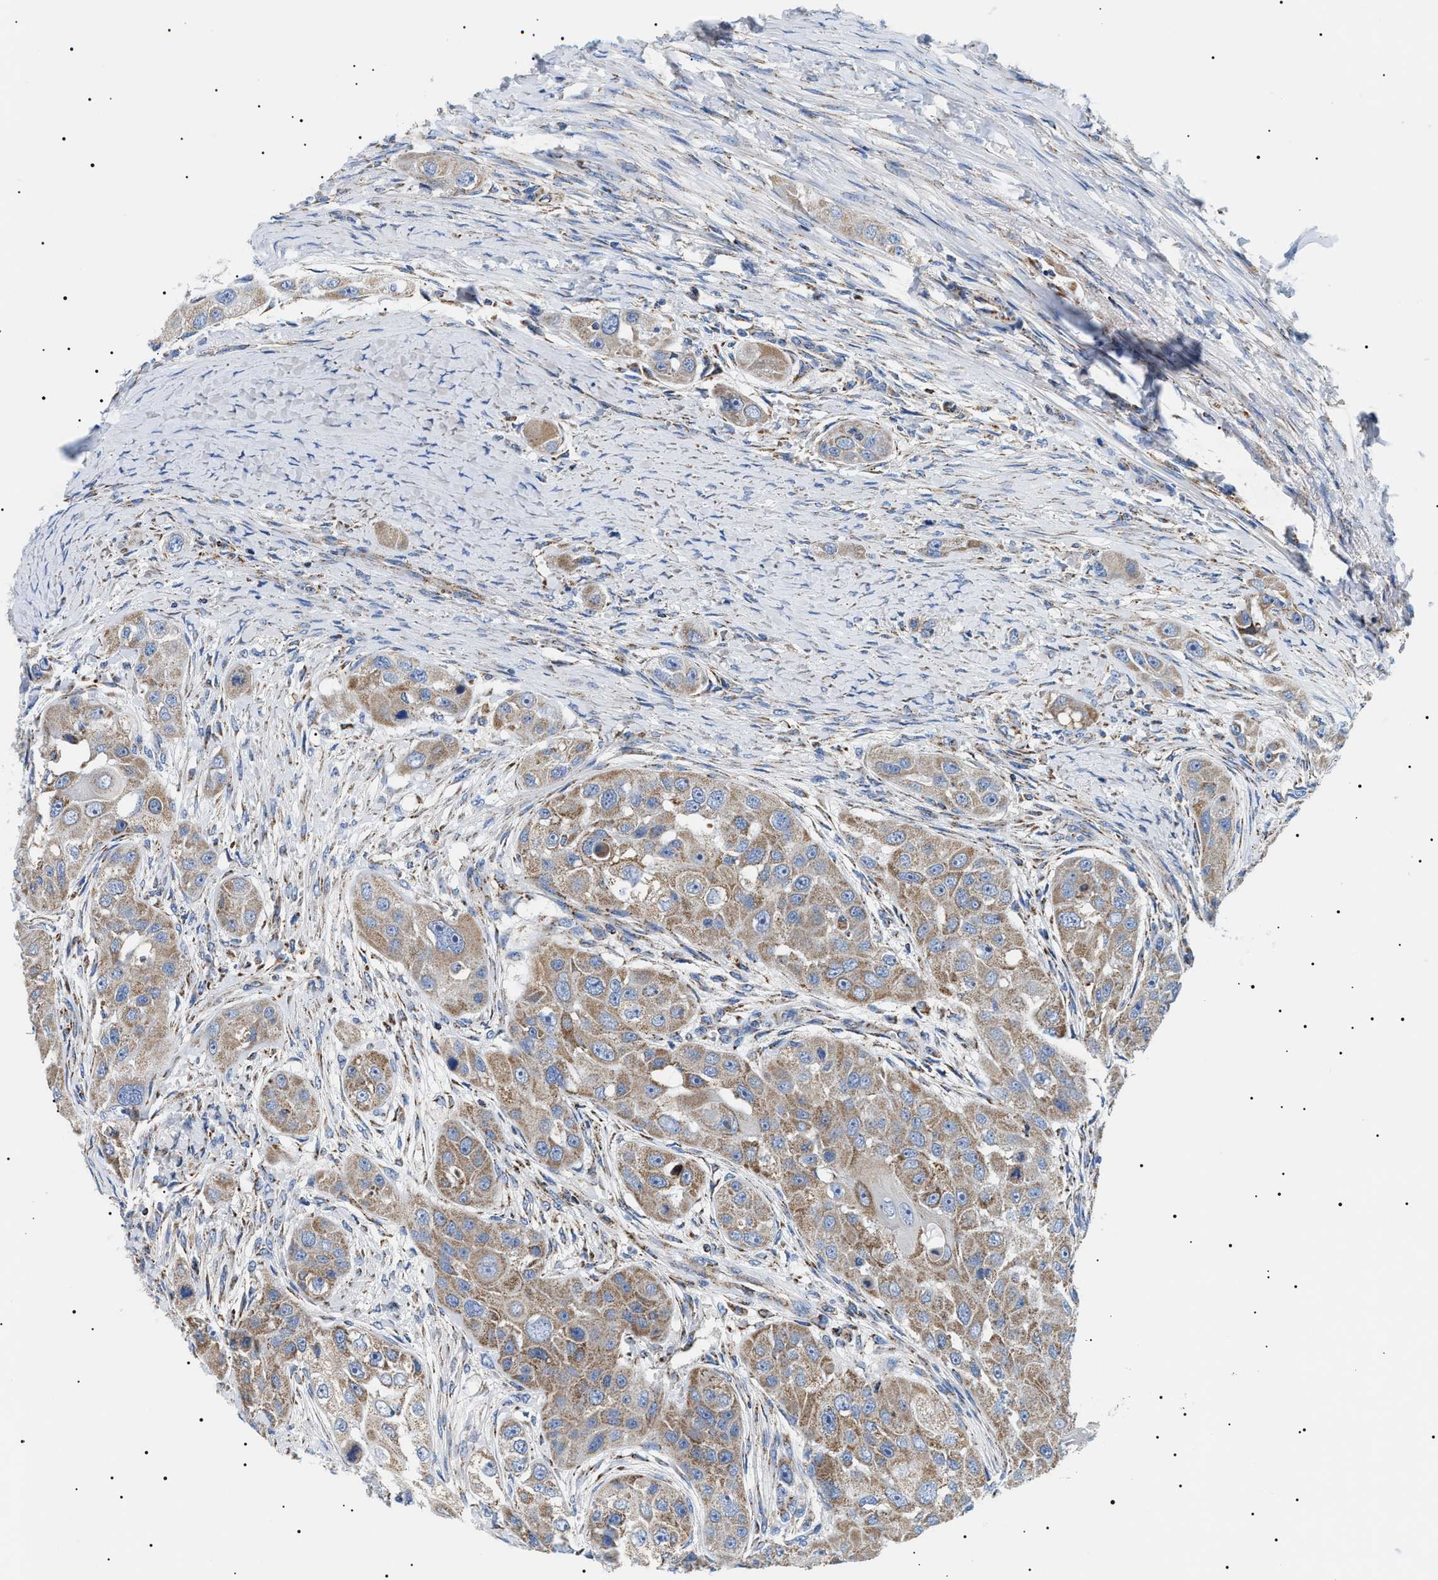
{"staining": {"intensity": "moderate", "quantity": "25%-75%", "location": "cytoplasmic/membranous"}, "tissue": "head and neck cancer", "cell_type": "Tumor cells", "image_type": "cancer", "snomed": [{"axis": "morphology", "description": "Normal tissue, NOS"}, {"axis": "morphology", "description": "Squamous cell carcinoma, NOS"}, {"axis": "topography", "description": "Skeletal muscle"}, {"axis": "topography", "description": "Head-Neck"}], "caption": "Immunohistochemistry (IHC) staining of head and neck squamous cell carcinoma, which exhibits medium levels of moderate cytoplasmic/membranous staining in about 25%-75% of tumor cells indicating moderate cytoplasmic/membranous protein positivity. The staining was performed using DAB (3,3'-diaminobenzidine) (brown) for protein detection and nuclei were counterstained in hematoxylin (blue).", "gene": "OXSM", "patient": {"sex": "male", "age": 51}}